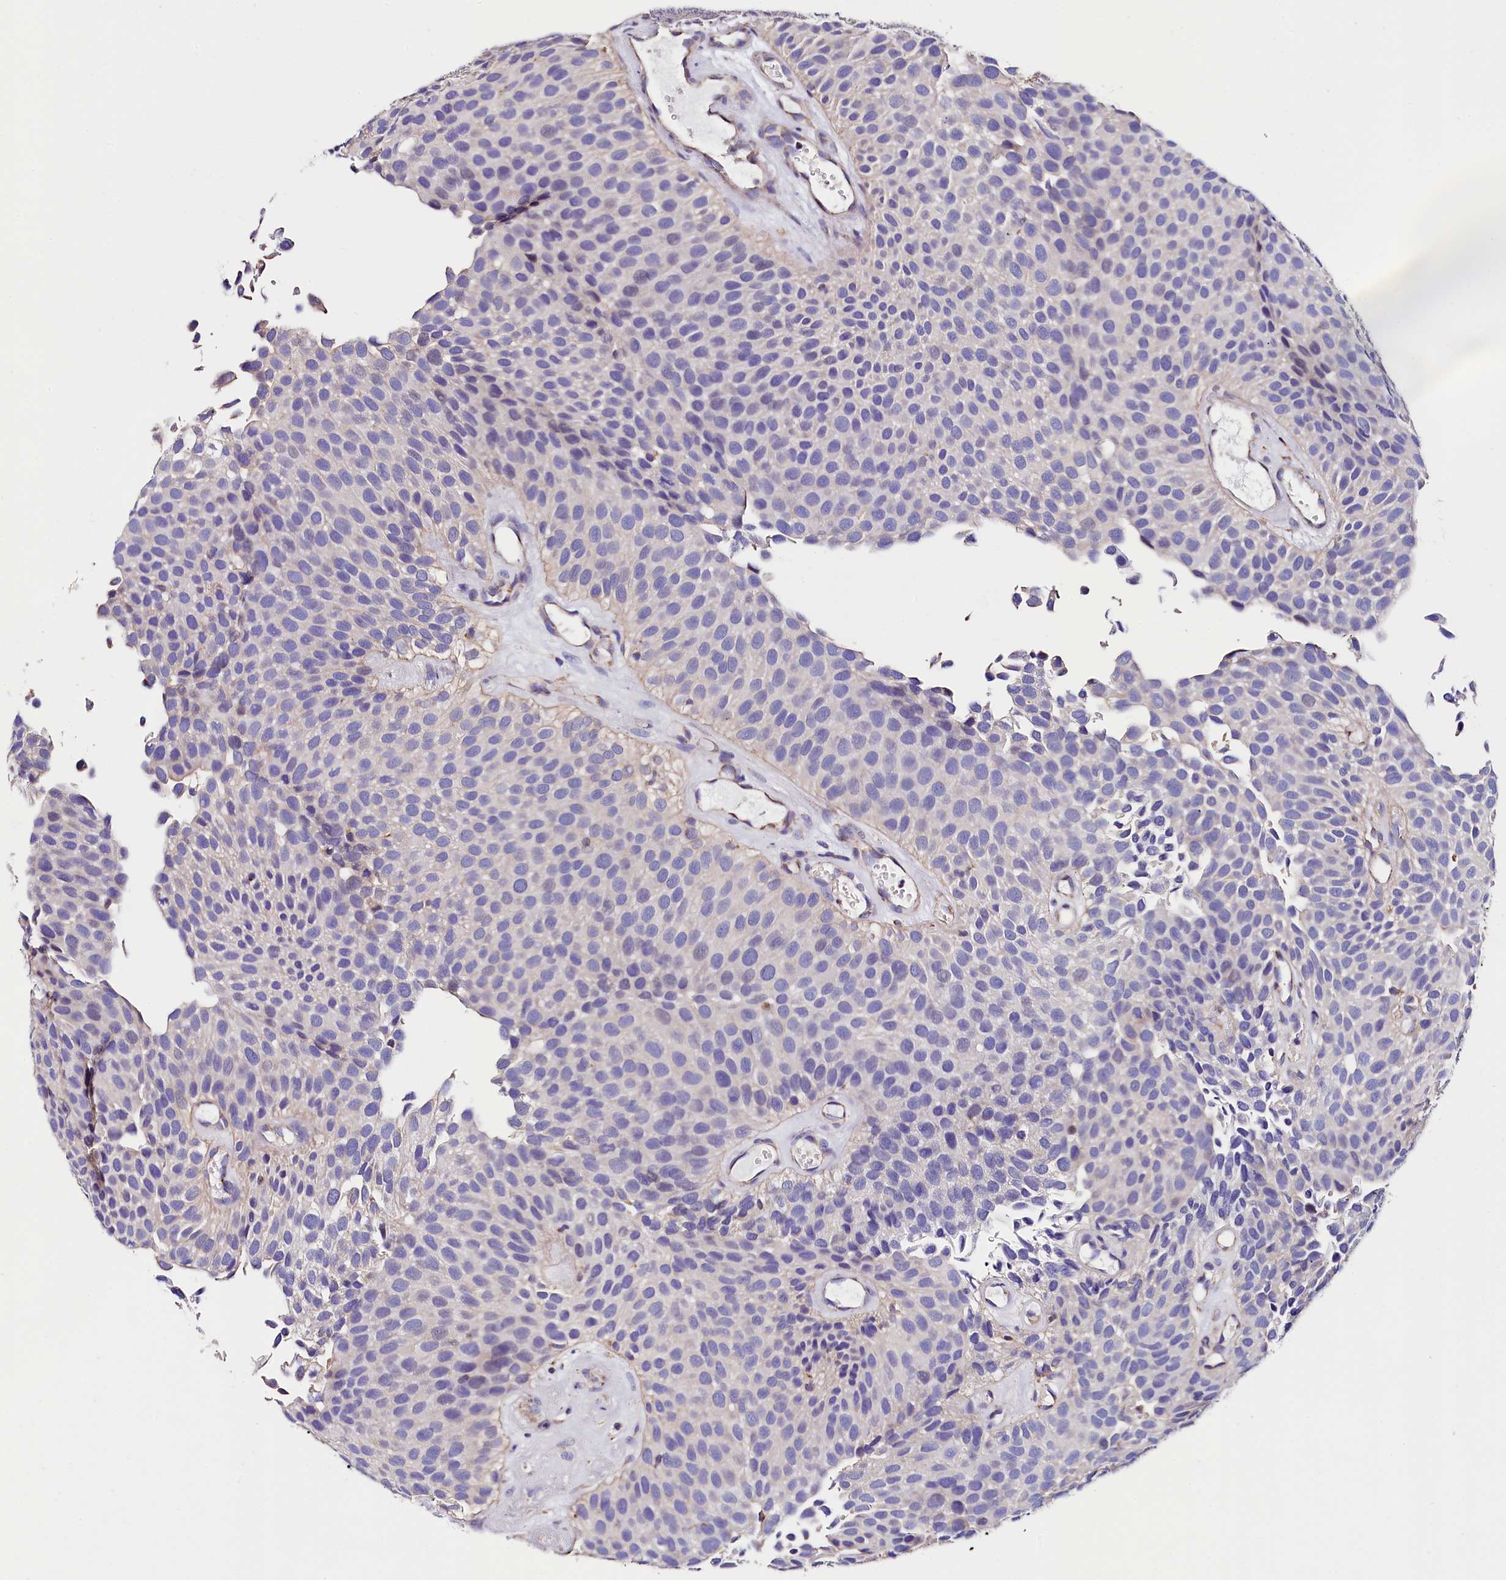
{"staining": {"intensity": "negative", "quantity": "none", "location": "none"}, "tissue": "urothelial cancer", "cell_type": "Tumor cells", "image_type": "cancer", "snomed": [{"axis": "morphology", "description": "Urothelial carcinoma, Low grade"}, {"axis": "topography", "description": "Urinary bladder"}], "caption": "Tumor cells are negative for protein expression in human low-grade urothelial carcinoma.", "gene": "ACAA2", "patient": {"sex": "male", "age": 89}}